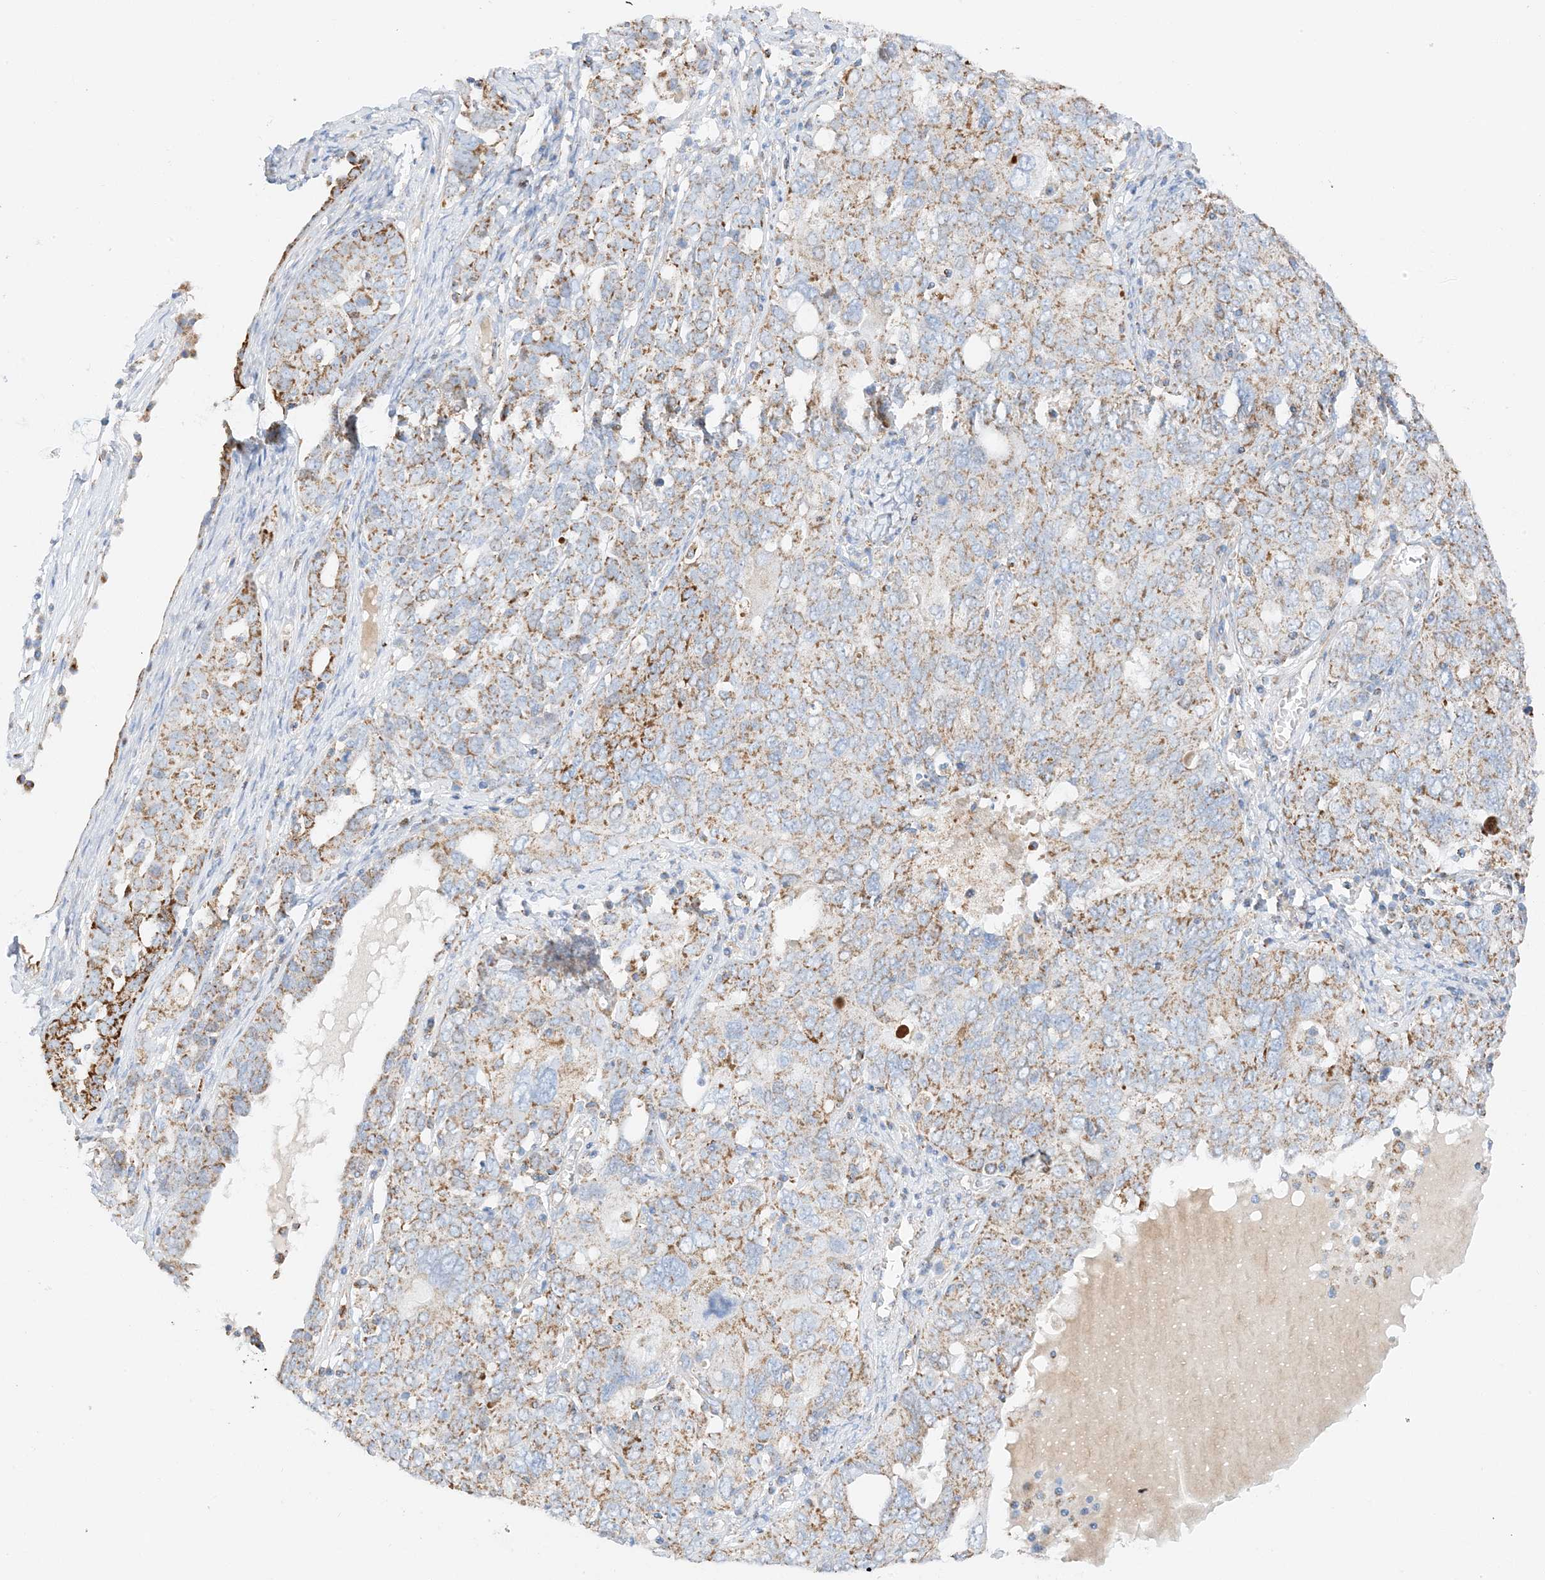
{"staining": {"intensity": "strong", "quantity": "25%-75%", "location": "cytoplasmic/membranous"}, "tissue": "ovarian cancer", "cell_type": "Tumor cells", "image_type": "cancer", "snomed": [{"axis": "morphology", "description": "Carcinoma, endometroid"}, {"axis": "topography", "description": "Ovary"}], "caption": "Ovarian cancer tissue displays strong cytoplasmic/membranous positivity in approximately 25%-75% of tumor cells, visualized by immunohistochemistry.", "gene": "CAPN13", "patient": {"sex": "female", "age": 62}}